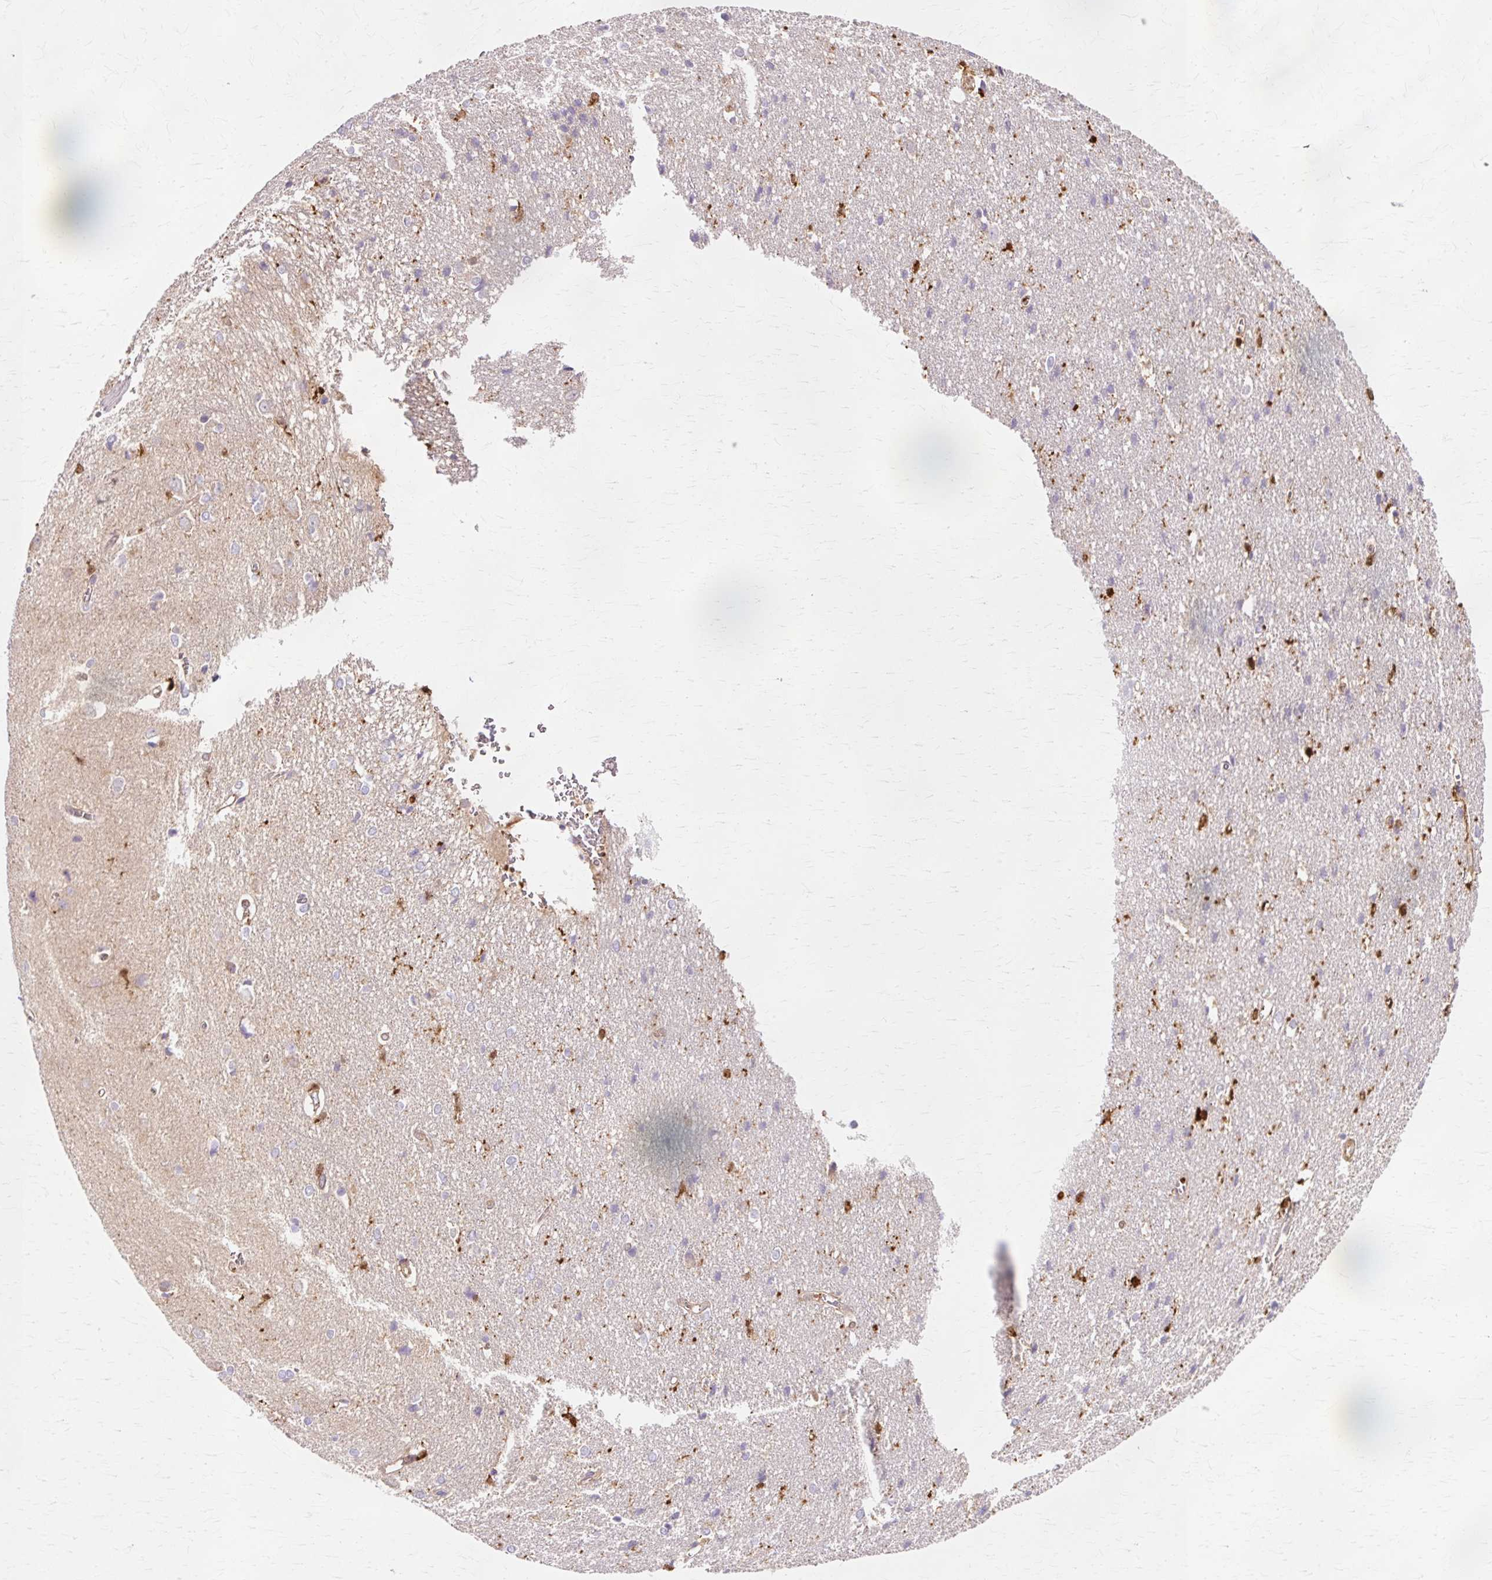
{"staining": {"intensity": "moderate", "quantity": "25%-75%", "location": "cytoplasmic/membranous"}, "tissue": "cerebral cortex", "cell_type": "Endothelial cells", "image_type": "normal", "snomed": [{"axis": "morphology", "description": "Normal tissue, NOS"}, {"axis": "topography", "description": "Cerebral cortex"}], "caption": "Cerebral cortex stained with a brown dye demonstrates moderate cytoplasmic/membranous positive staining in approximately 25%-75% of endothelial cells.", "gene": "GPX1", "patient": {"sex": "male", "age": 37}}